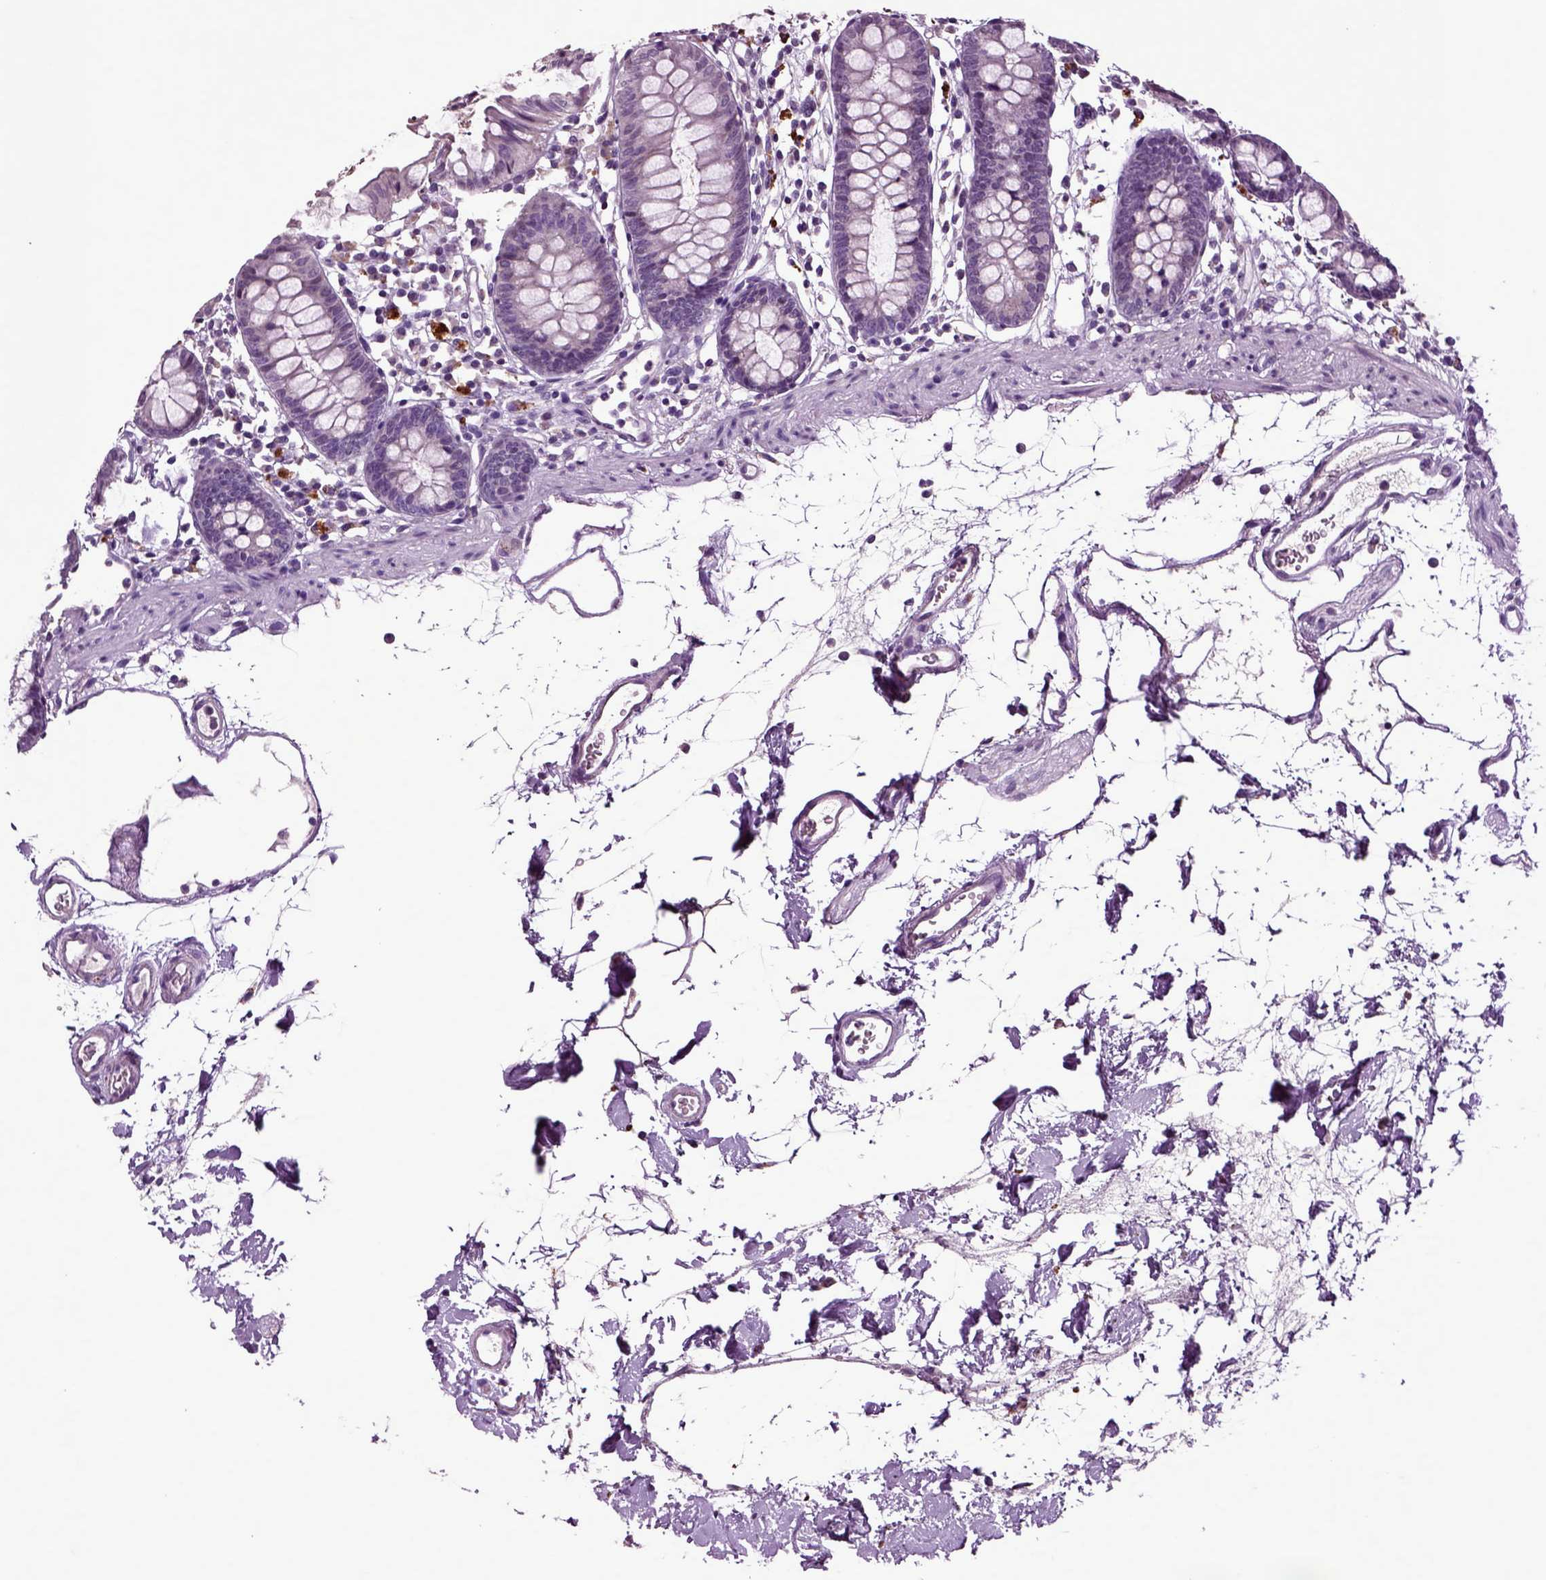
{"staining": {"intensity": "negative", "quantity": "none", "location": "none"}, "tissue": "colon", "cell_type": "Endothelial cells", "image_type": "normal", "snomed": [{"axis": "morphology", "description": "Normal tissue, NOS"}, {"axis": "topography", "description": "Colon"}], "caption": "Immunohistochemistry histopathology image of unremarkable human colon stained for a protein (brown), which reveals no expression in endothelial cells.", "gene": "CRHR1", "patient": {"sex": "female", "age": 84}}